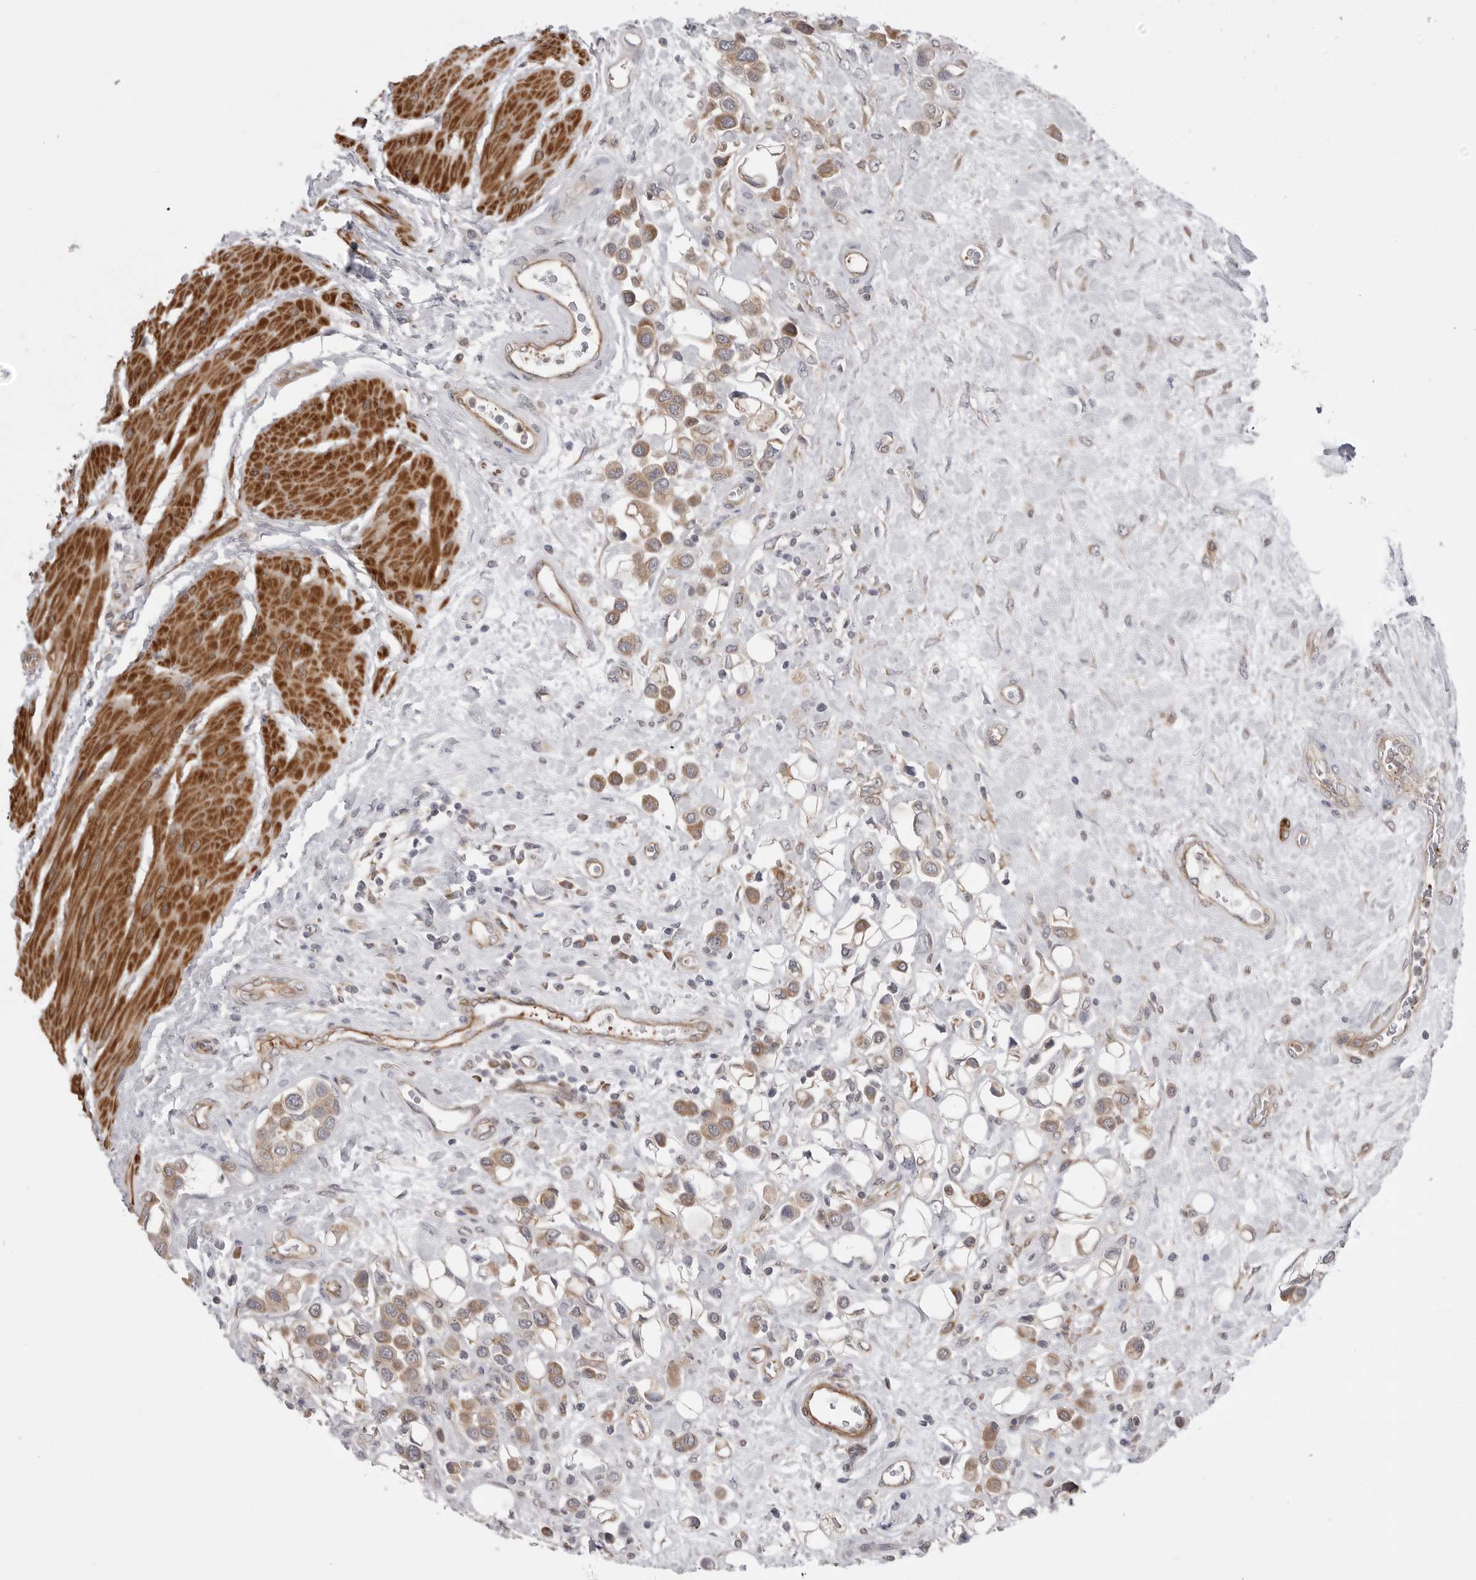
{"staining": {"intensity": "weak", "quantity": ">75%", "location": "cytoplasmic/membranous"}, "tissue": "urothelial cancer", "cell_type": "Tumor cells", "image_type": "cancer", "snomed": [{"axis": "morphology", "description": "Urothelial carcinoma, High grade"}, {"axis": "topography", "description": "Urinary bladder"}], "caption": "High-grade urothelial carcinoma stained with immunohistochemistry demonstrates weak cytoplasmic/membranous staining in about >75% of tumor cells. Immunohistochemistry (ihc) stains the protein of interest in brown and the nuclei are stained blue.", "gene": "SCP2", "patient": {"sex": "male", "age": 50}}